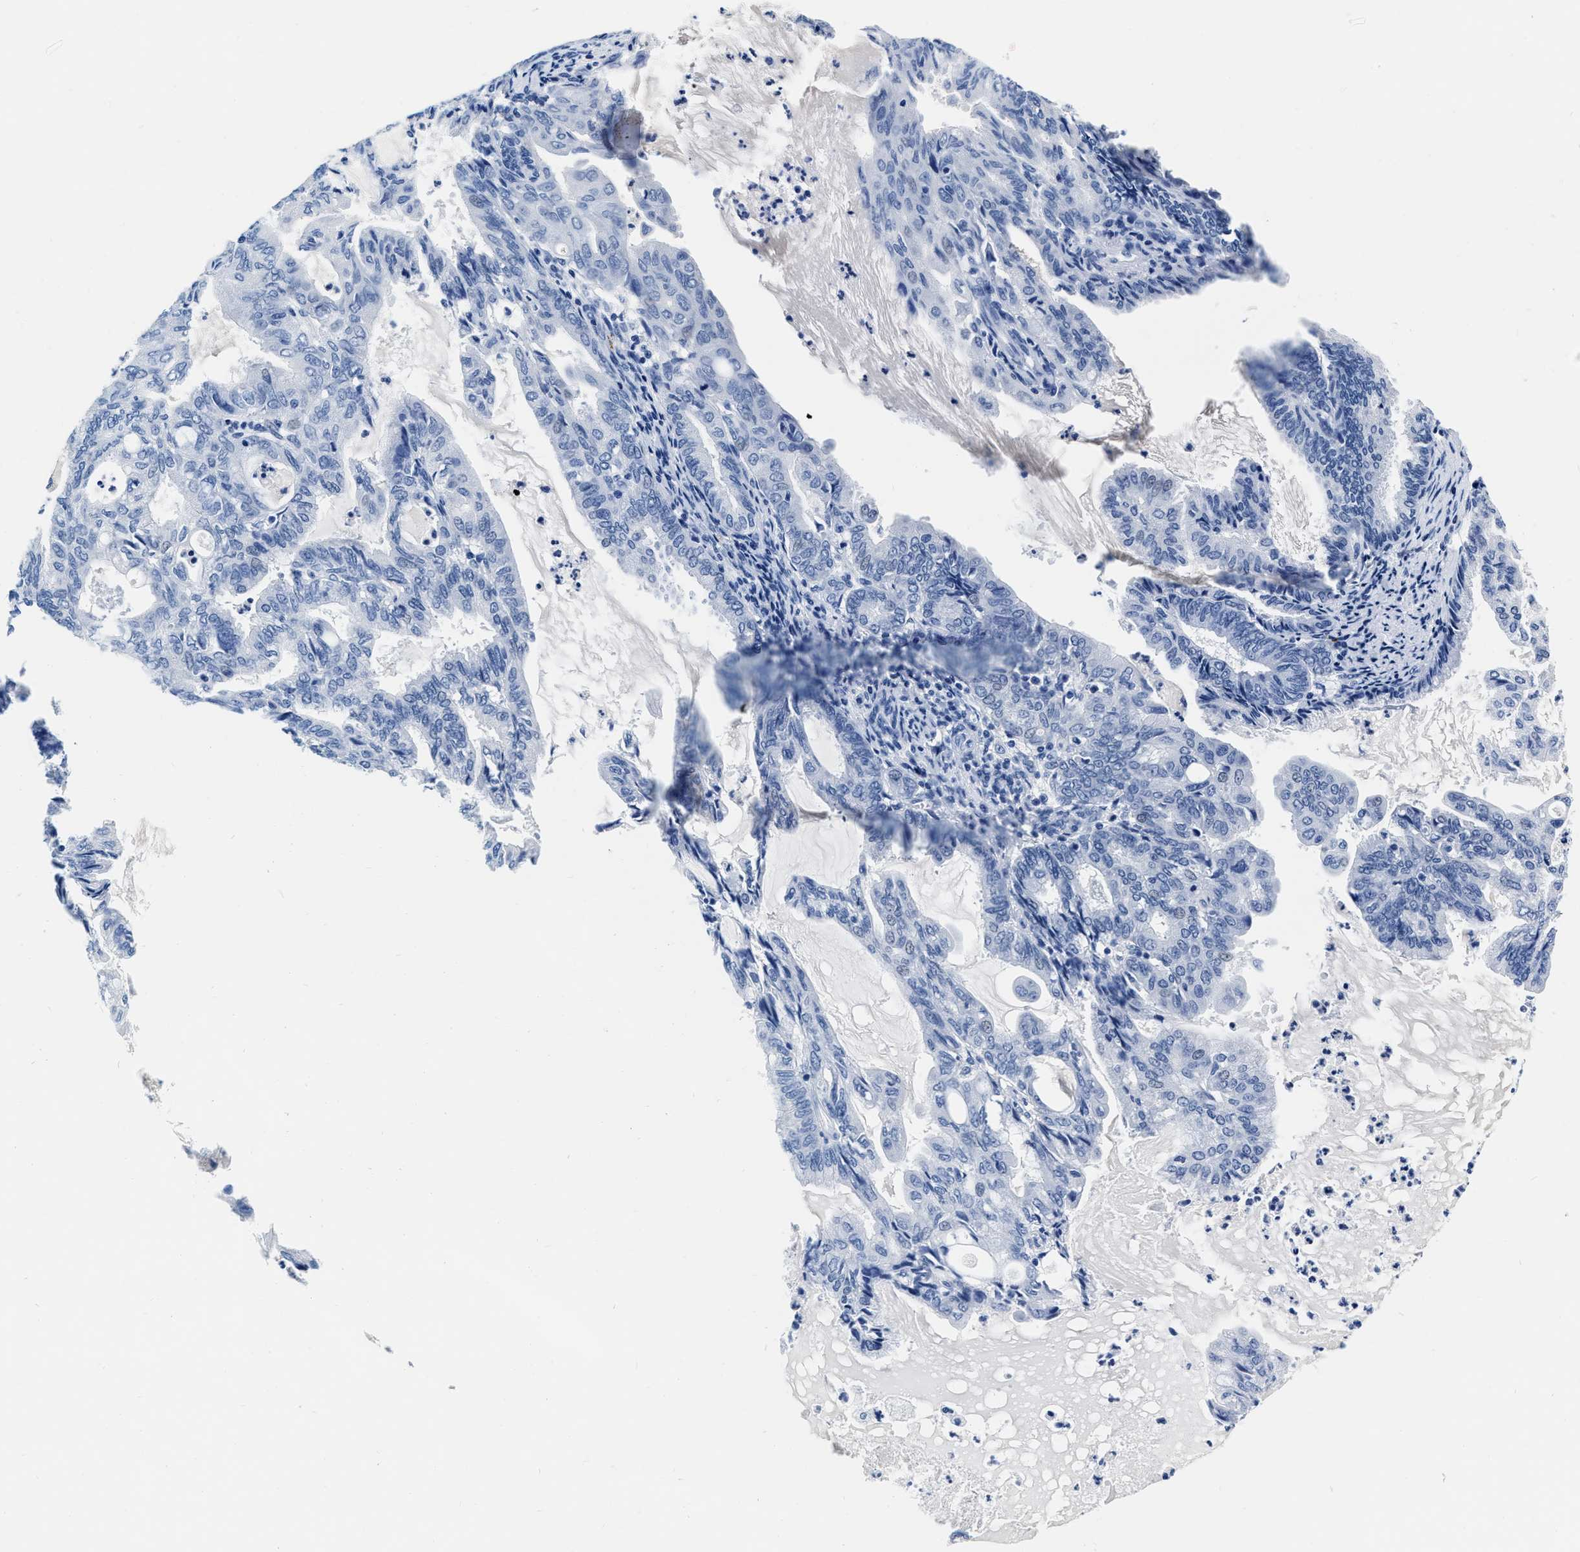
{"staining": {"intensity": "negative", "quantity": "none", "location": "none"}, "tissue": "endometrial cancer", "cell_type": "Tumor cells", "image_type": "cancer", "snomed": [{"axis": "morphology", "description": "Adenocarcinoma, NOS"}, {"axis": "topography", "description": "Endometrium"}], "caption": "This micrograph is of endometrial cancer (adenocarcinoma) stained with immunohistochemistry (IHC) to label a protein in brown with the nuclei are counter-stained blue. There is no staining in tumor cells.", "gene": "CER1", "patient": {"sex": "female", "age": 86}}